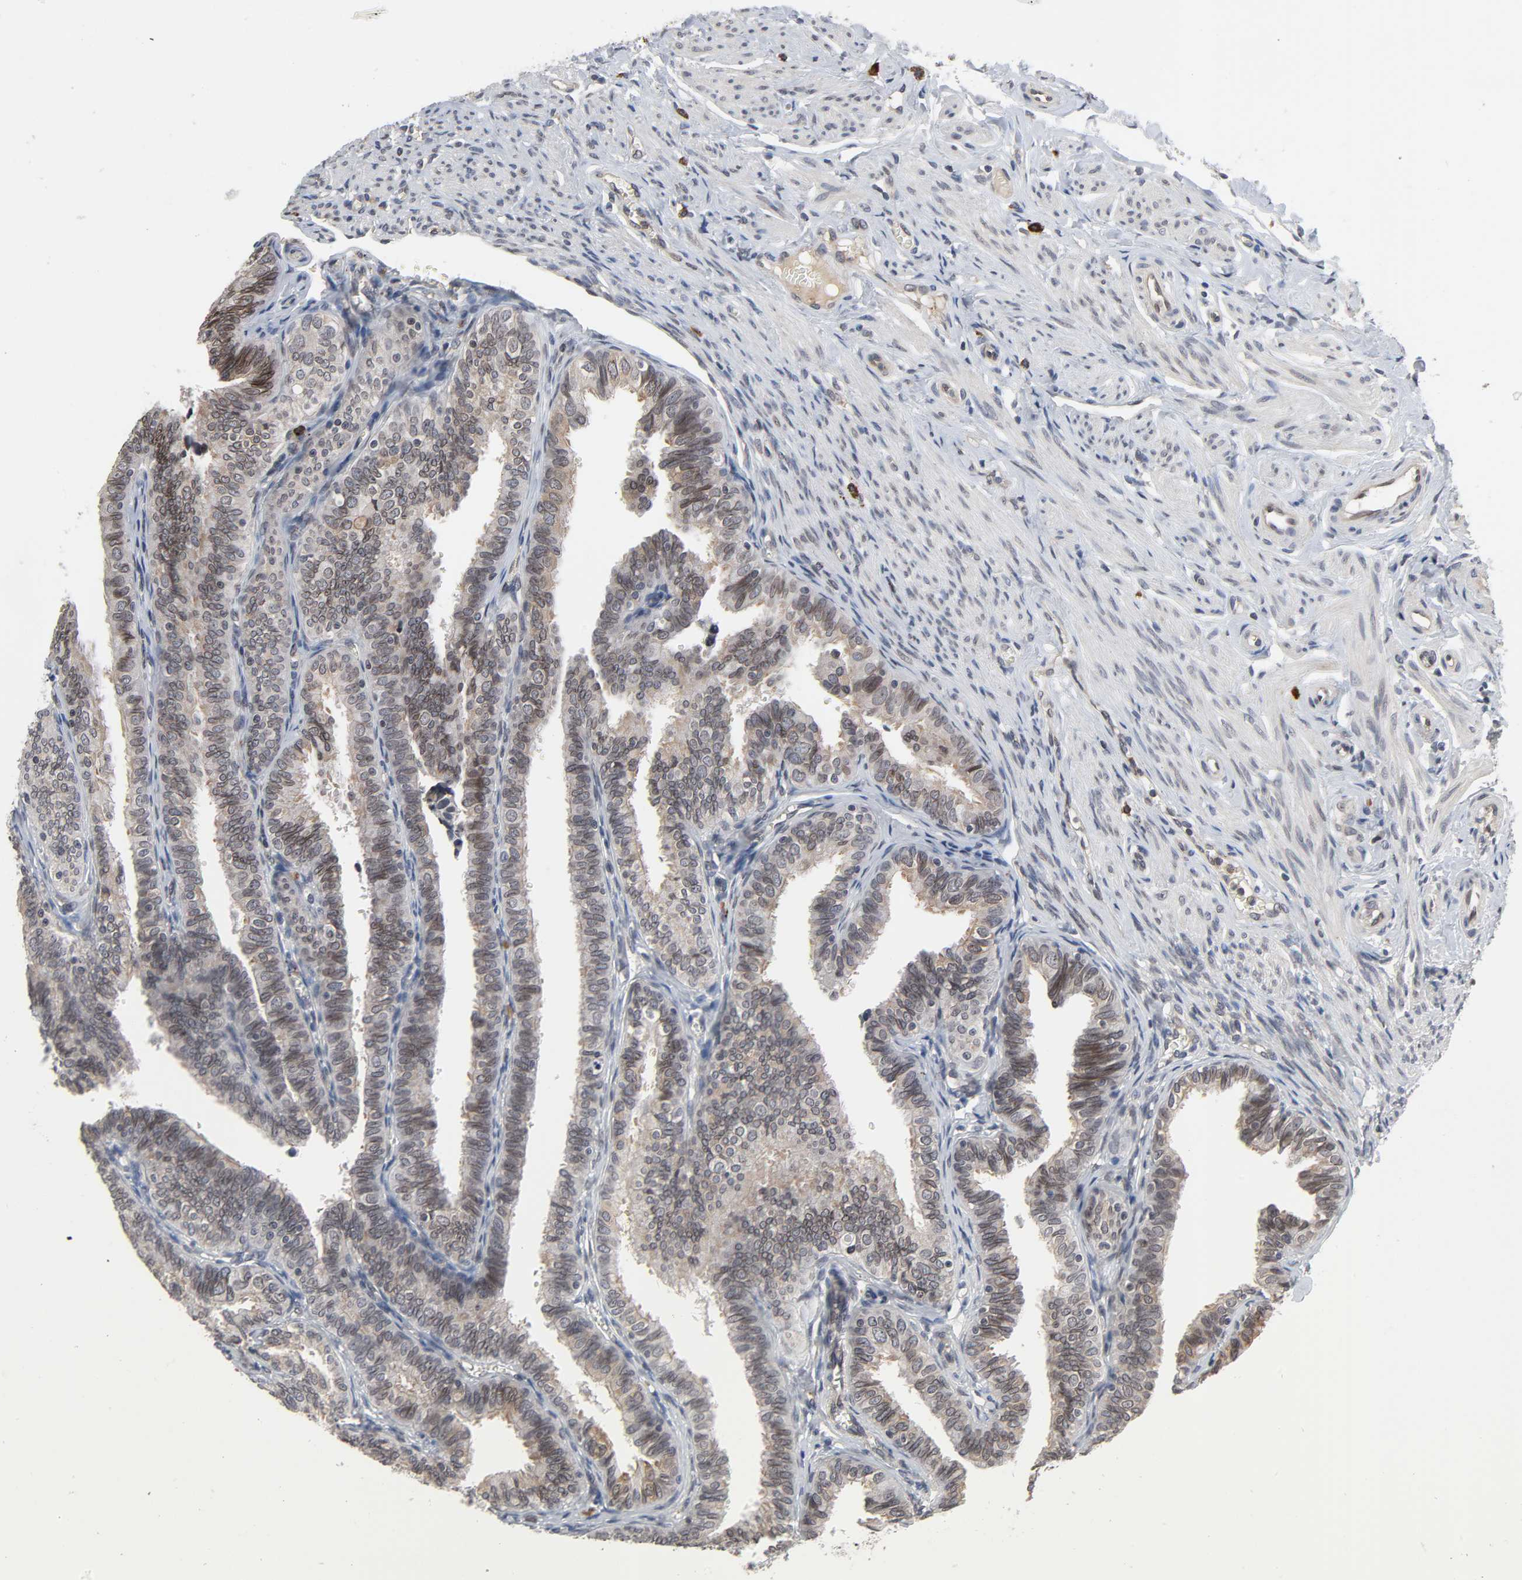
{"staining": {"intensity": "moderate", "quantity": ">75%", "location": "cytoplasmic/membranous,nuclear"}, "tissue": "fallopian tube", "cell_type": "Glandular cells", "image_type": "normal", "snomed": [{"axis": "morphology", "description": "Normal tissue, NOS"}, {"axis": "topography", "description": "Fallopian tube"}], "caption": "Immunohistochemistry image of normal fallopian tube: human fallopian tube stained using immunohistochemistry reveals medium levels of moderate protein expression localized specifically in the cytoplasmic/membranous,nuclear of glandular cells, appearing as a cytoplasmic/membranous,nuclear brown color.", "gene": "CCDC175", "patient": {"sex": "female", "age": 46}}